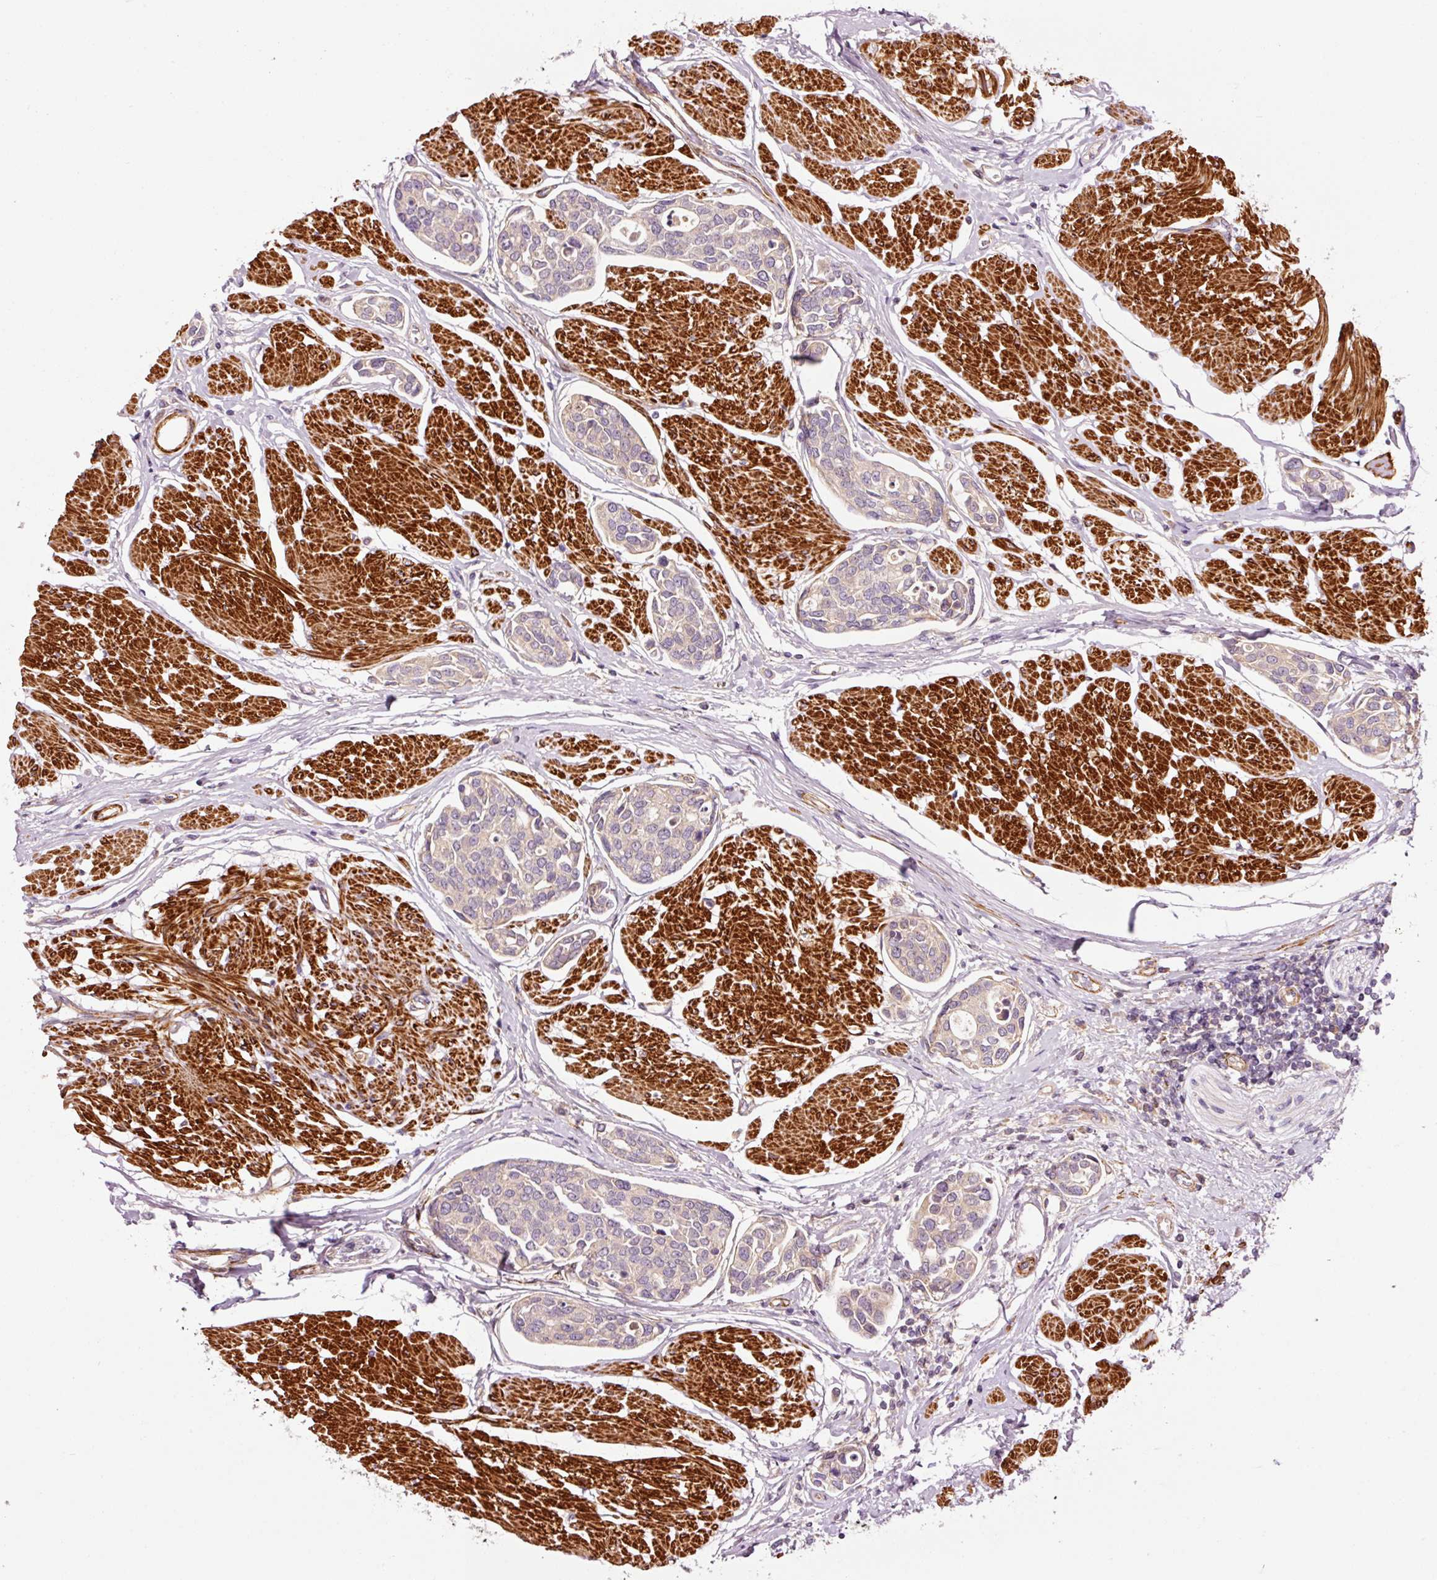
{"staining": {"intensity": "negative", "quantity": "none", "location": "none"}, "tissue": "urothelial cancer", "cell_type": "Tumor cells", "image_type": "cancer", "snomed": [{"axis": "morphology", "description": "Urothelial carcinoma, High grade"}, {"axis": "topography", "description": "Urinary bladder"}], "caption": "The micrograph displays no significant positivity in tumor cells of urothelial cancer.", "gene": "ANKRD20A1", "patient": {"sex": "male", "age": 78}}